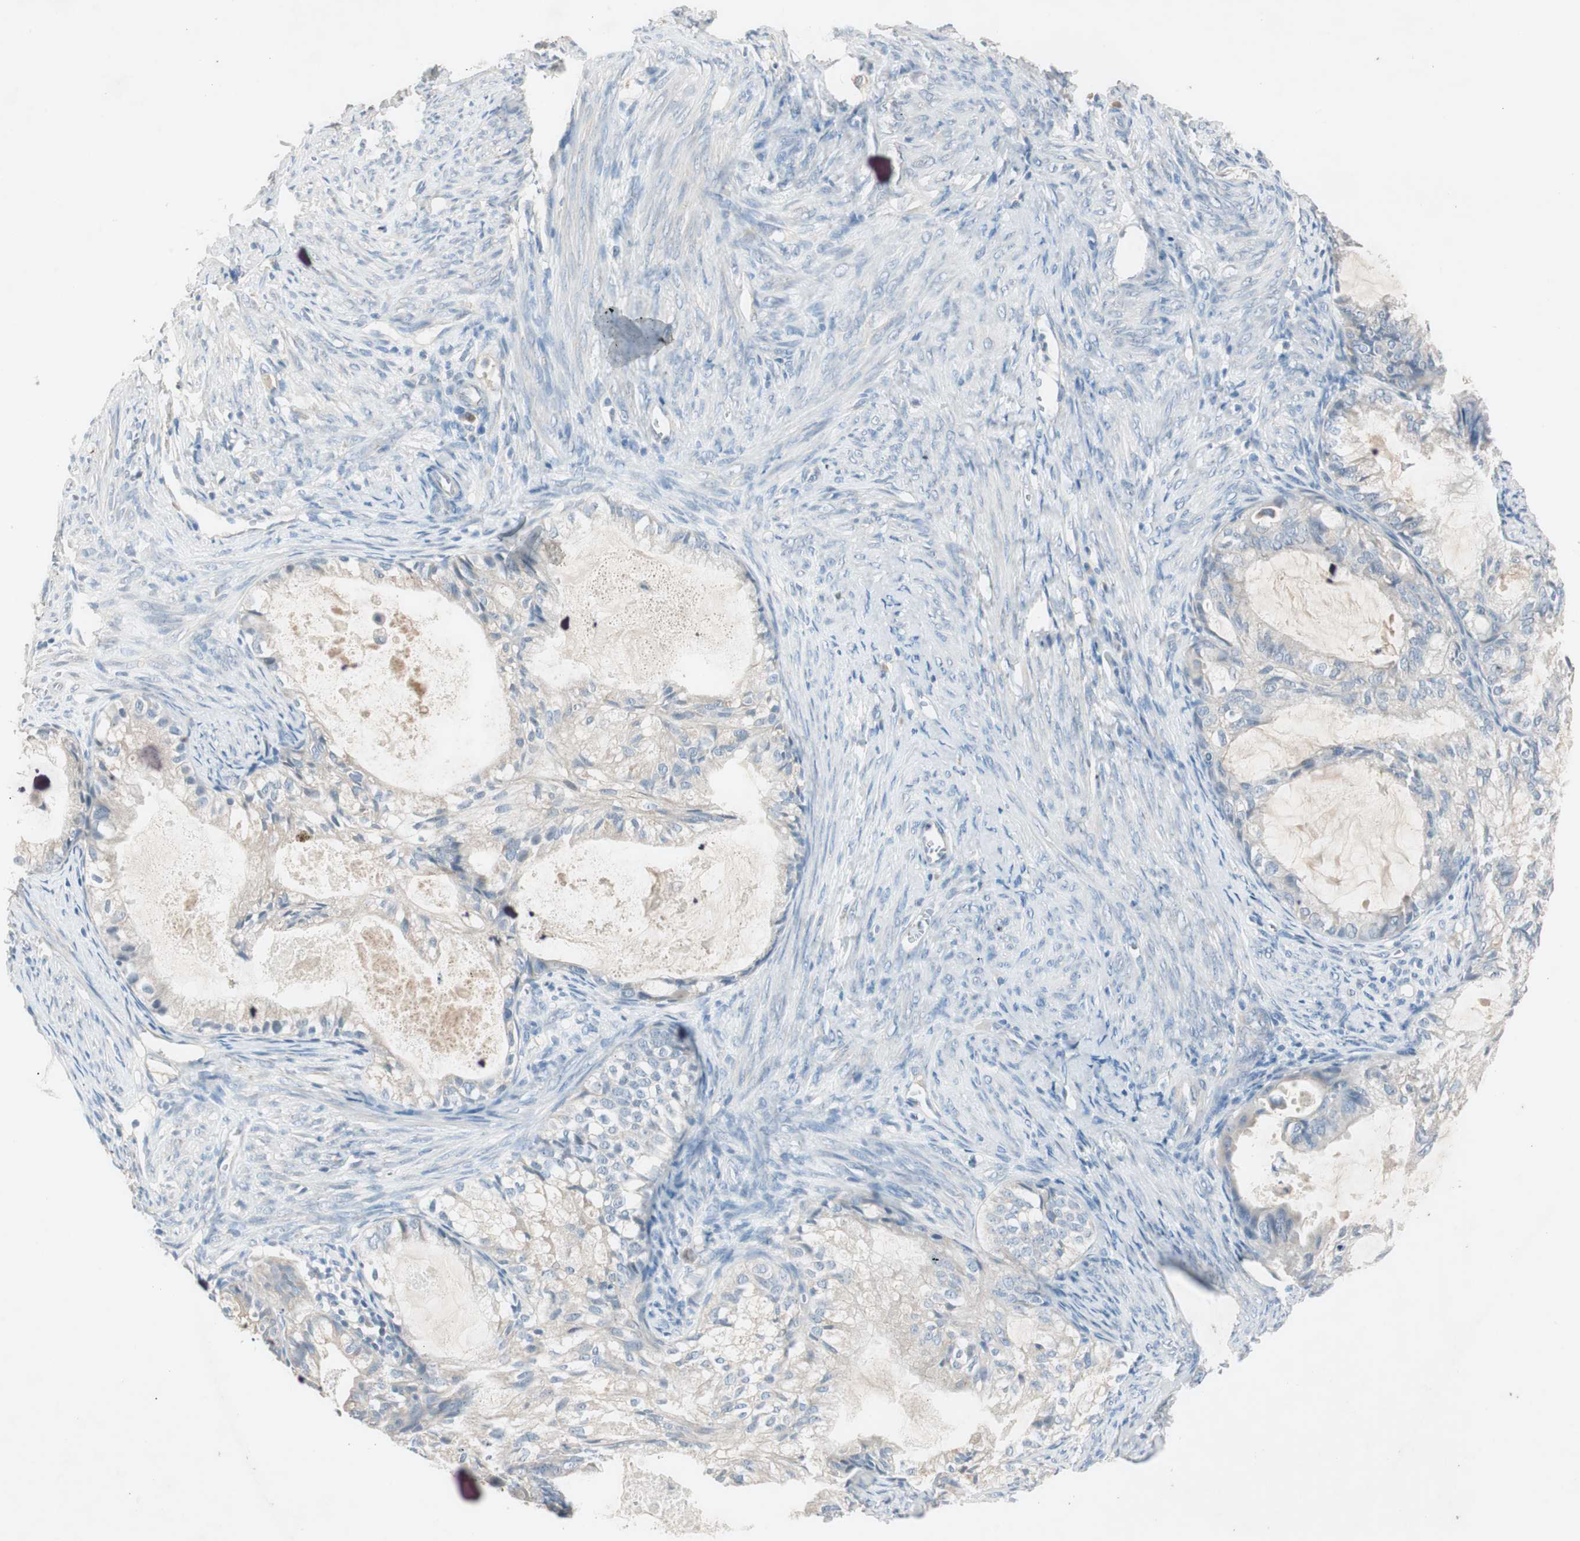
{"staining": {"intensity": "weak", "quantity": "25%-75%", "location": "cytoplasmic/membranous"}, "tissue": "cervical cancer", "cell_type": "Tumor cells", "image_type": "cancer", "snomed": [{"axis": "morphology", "description": "Normal tissue, NOS"}, {"axis": "morphology", "description": "Adenocarcinoma, NOS"}, {"axis": "topography", "description": "Cervix"}, {"axis": "topography", "description": "Endometrium"}], "caption": "A brown stain highlights weak cytoplasmic/membranous expression of a protein in cervical adenocarcinoma tumor cells. (Stains: DAB in brown, nuclei in blue, Microscopy: brightfield microscopy at high magnification).", "gene": "KHK", "patient": {"sex": "female", "age": 86}}